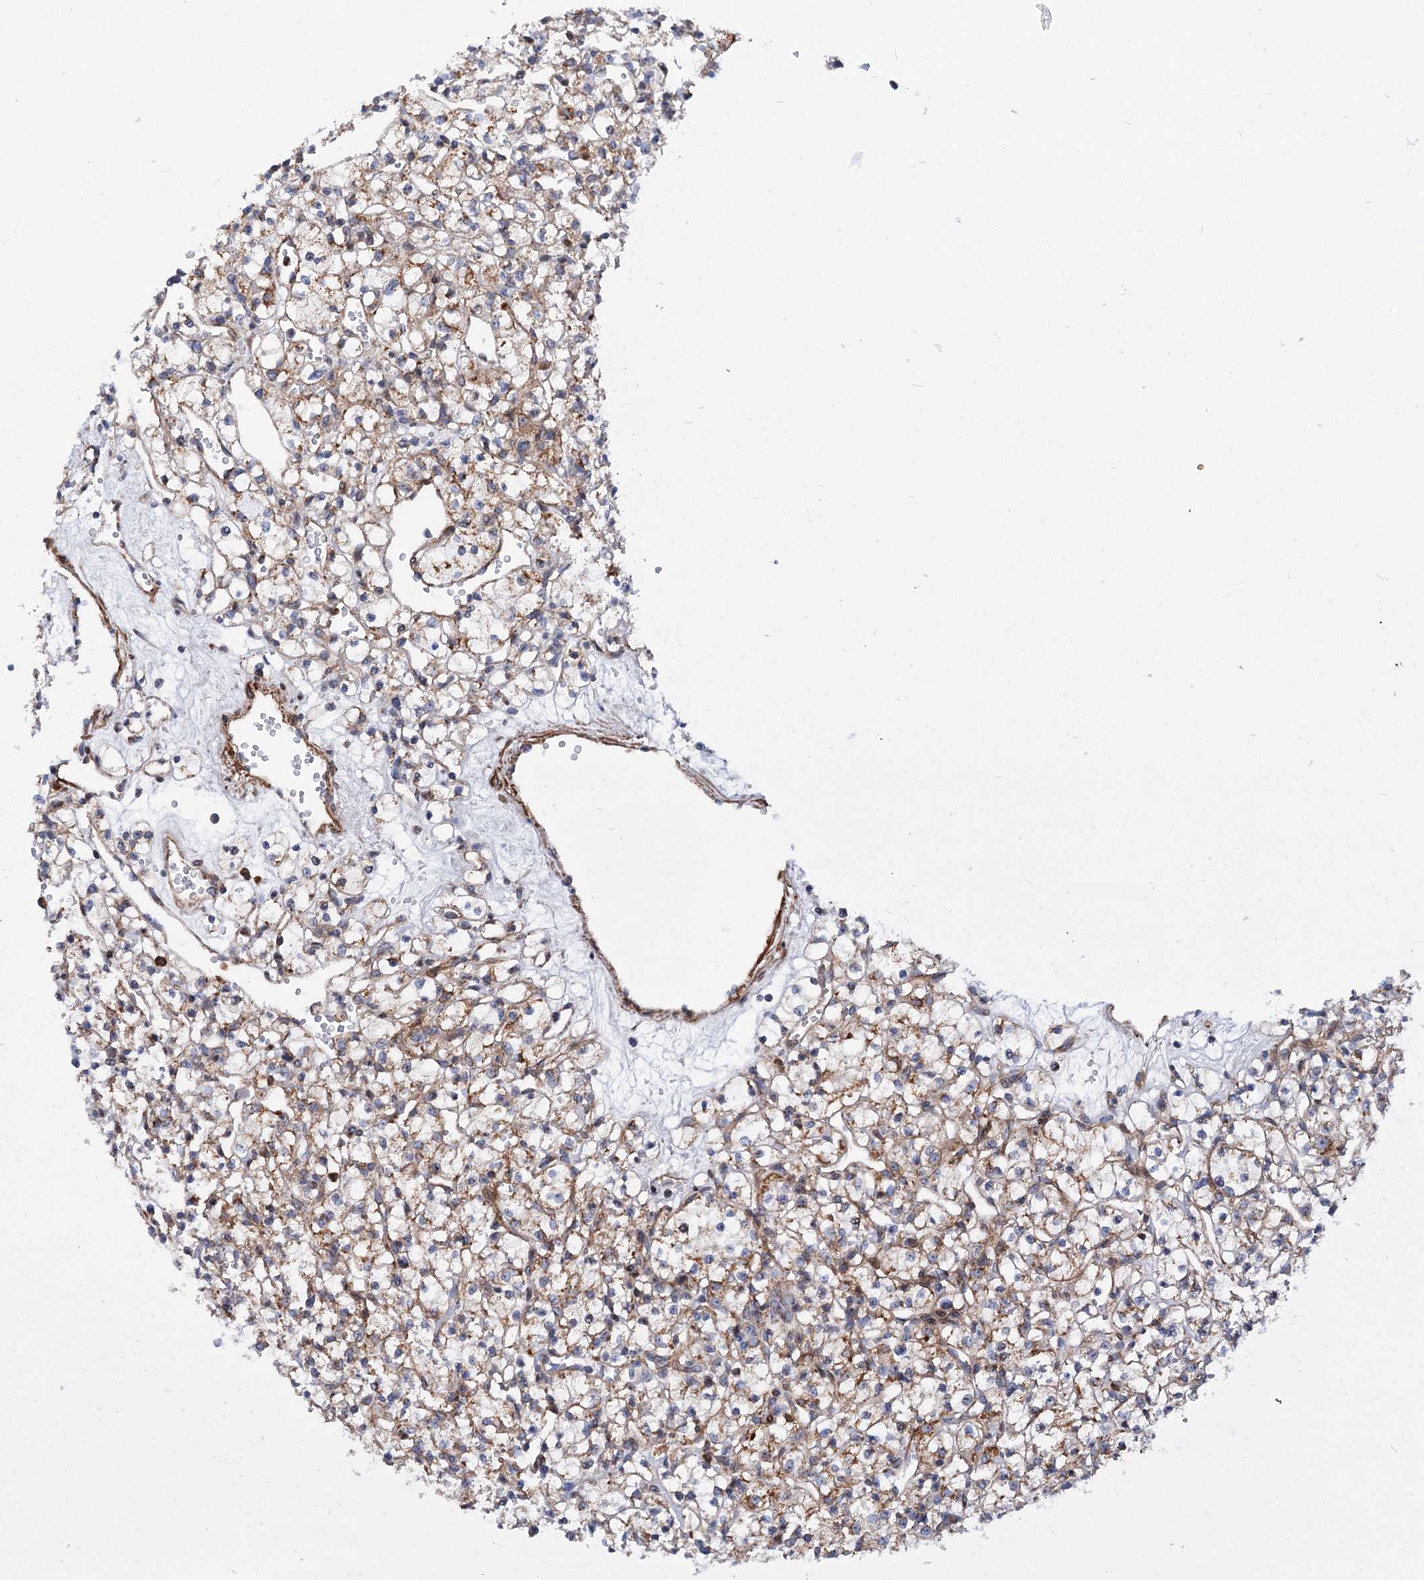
{"staining": {"intensity": "weak", "quantity": ">75%", "location": "cytoplasmic/membranous"}, "tissue": "renal cancer", "cell_type": "Tumor cells", "image_type": "cancer", "snomed": [{"axis": "morphology", "description": "Adenocarcinoma, NOS"}, {"axis": "topography", "description": "Kidney"}], "caption": "IHC image of human adenocarcinoma (renal) stained for a protein (brown), which reveals low levels of weak cytoplasmic/membranous positivity in approximately >75% of tumor cells.", "gene": "THAP9", "patient": {"sex": "female", "age": 59}}